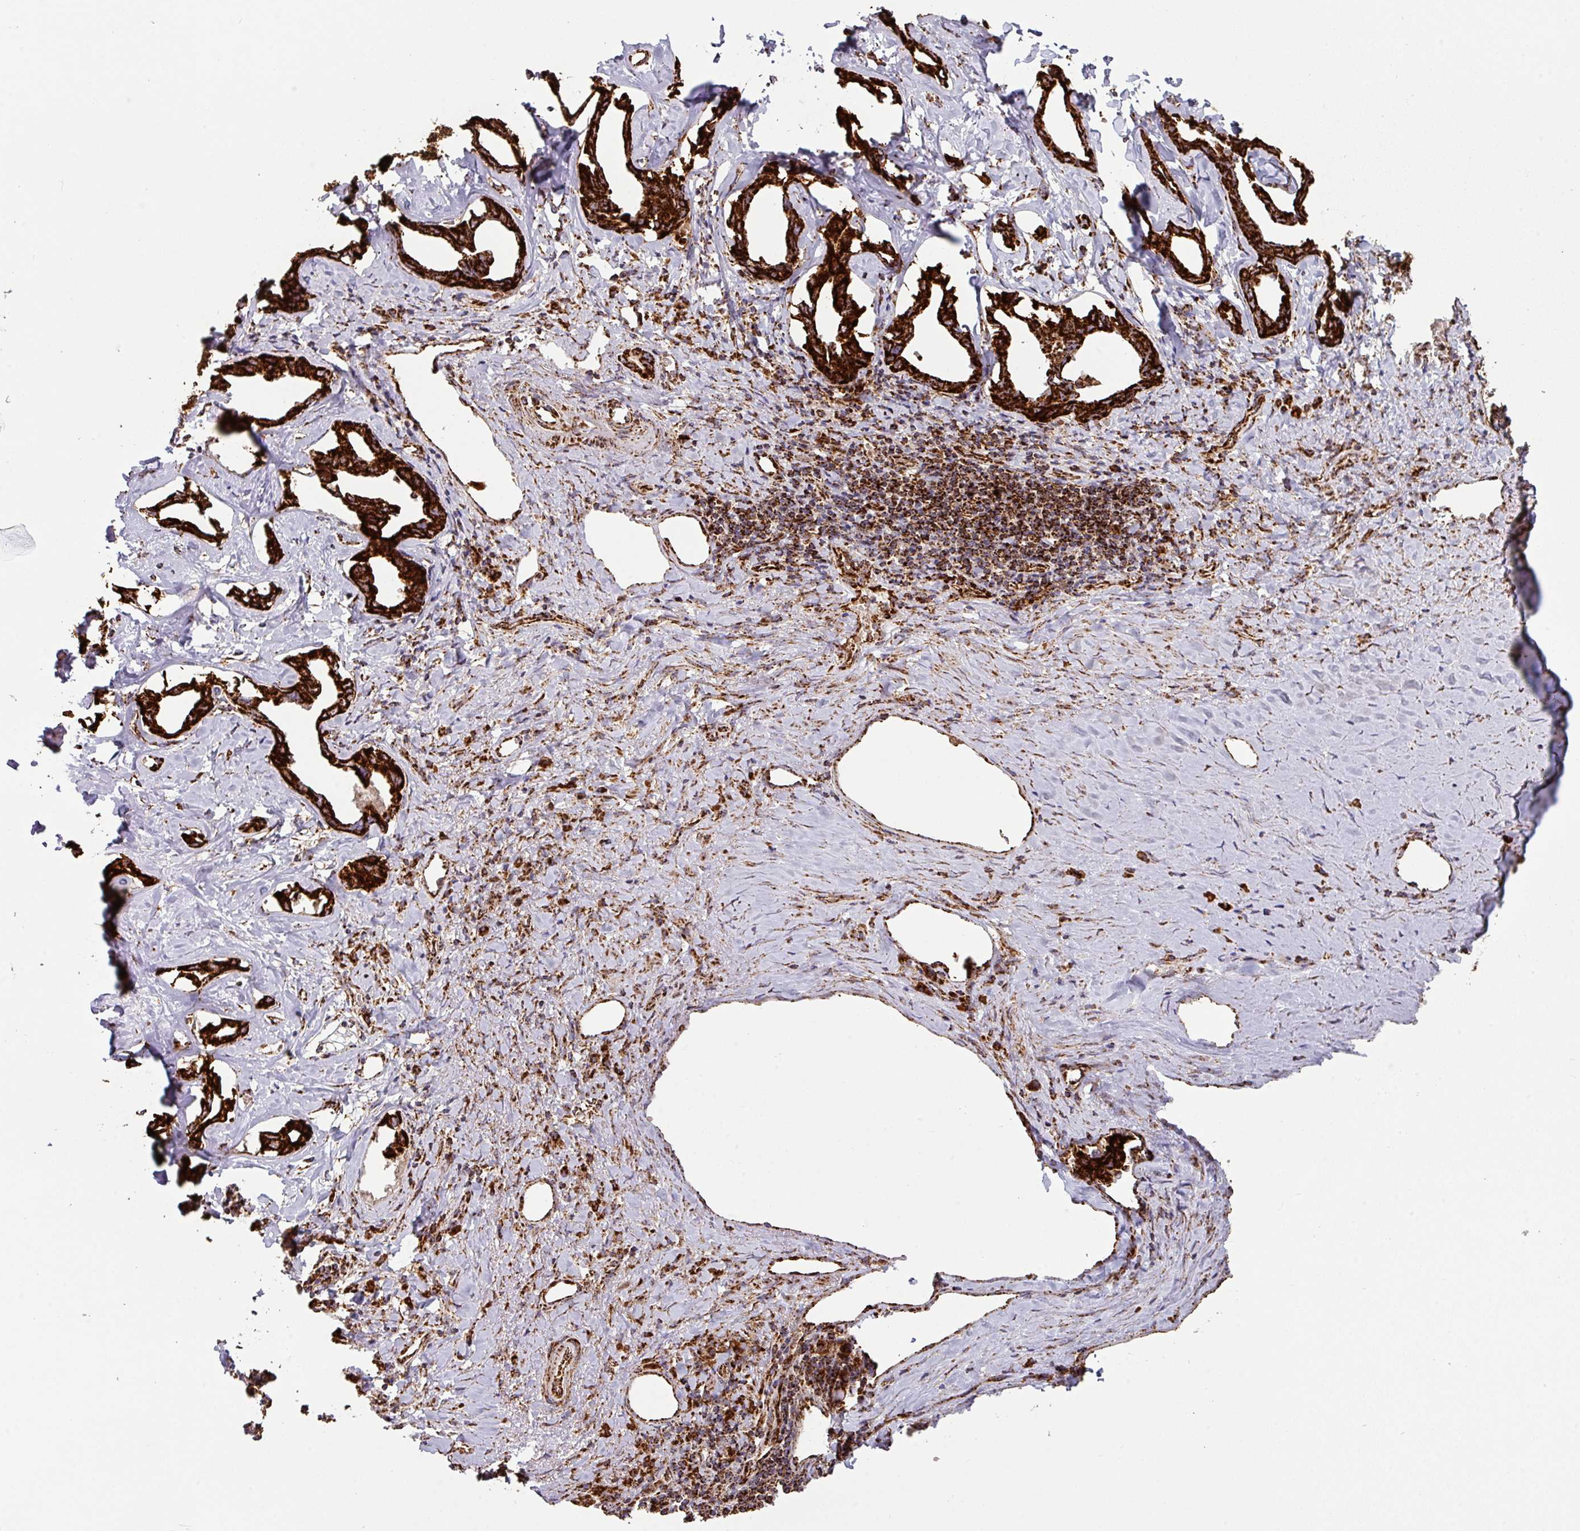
{"staining": {"intensity": "strong", "quantity": ">75%", "location": "cytoplasmic/membranous"}, "tissue": "liver cancer", "cell_type": "Tumor cells", "image_type": "cancer", "snomed": [{"axis": "morphology", "description": "Cholangiocarcinoma"}, {"axis": "topography", "description": "Liver"}], "caption": "DAB (3,3'-diaminobenzidine) immunohistochemical staining of liver cholangiocarcinoma exhibits strong cytoplasmic/membranous protein positivity in approximately >75% of tumor cells. (brown staining indicates protein expression, while blue staining denotes nuclei).", "gene": "TRAP1", "patient": {"sex": "male", "age": 59}}